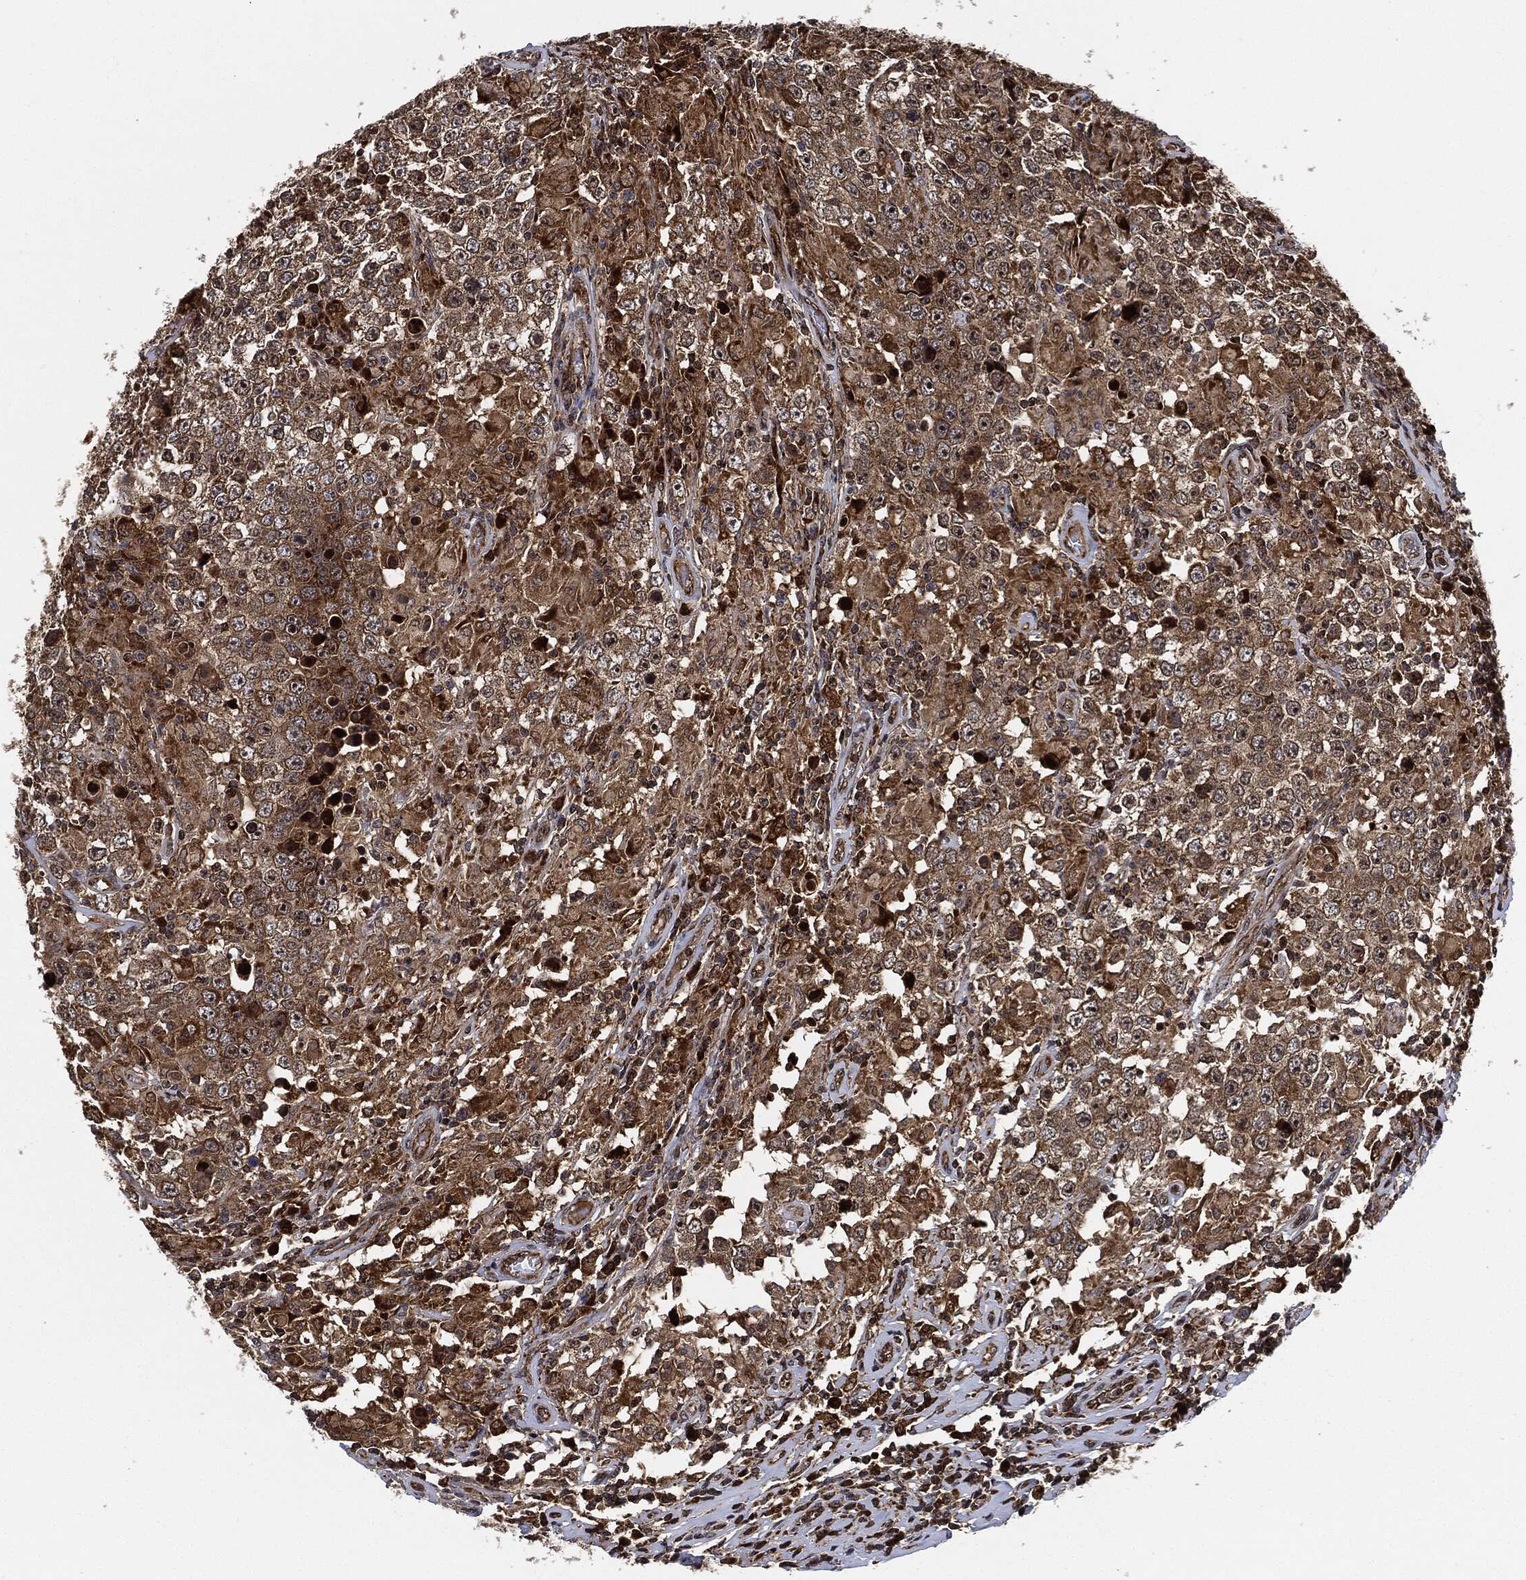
{"staining": {"intensity": "moderate", "quantity": ">75%", "location": "cytoplasmic/membranous"}, "tissue": "testis cancer", "cell_type": "Tumor cells", "image_type": "cancer", "snomed": [{"axis": "morphology", "description": "Seminoma, NOS"}, {"axis": "morphology", "description": "Carcinoma, Embryonal, NOS"}, {"axis": "topography", "description": "Testis"}], "caption": "Approximately >75% of tumor cells in human testis cancer (seminoma) reveal moderate cytoplasmic/membranous protein staining as visualized by brown immunohistochemical staining.", "gene": "RNASEL", "patient": {"sex": "male", "age": 41}}